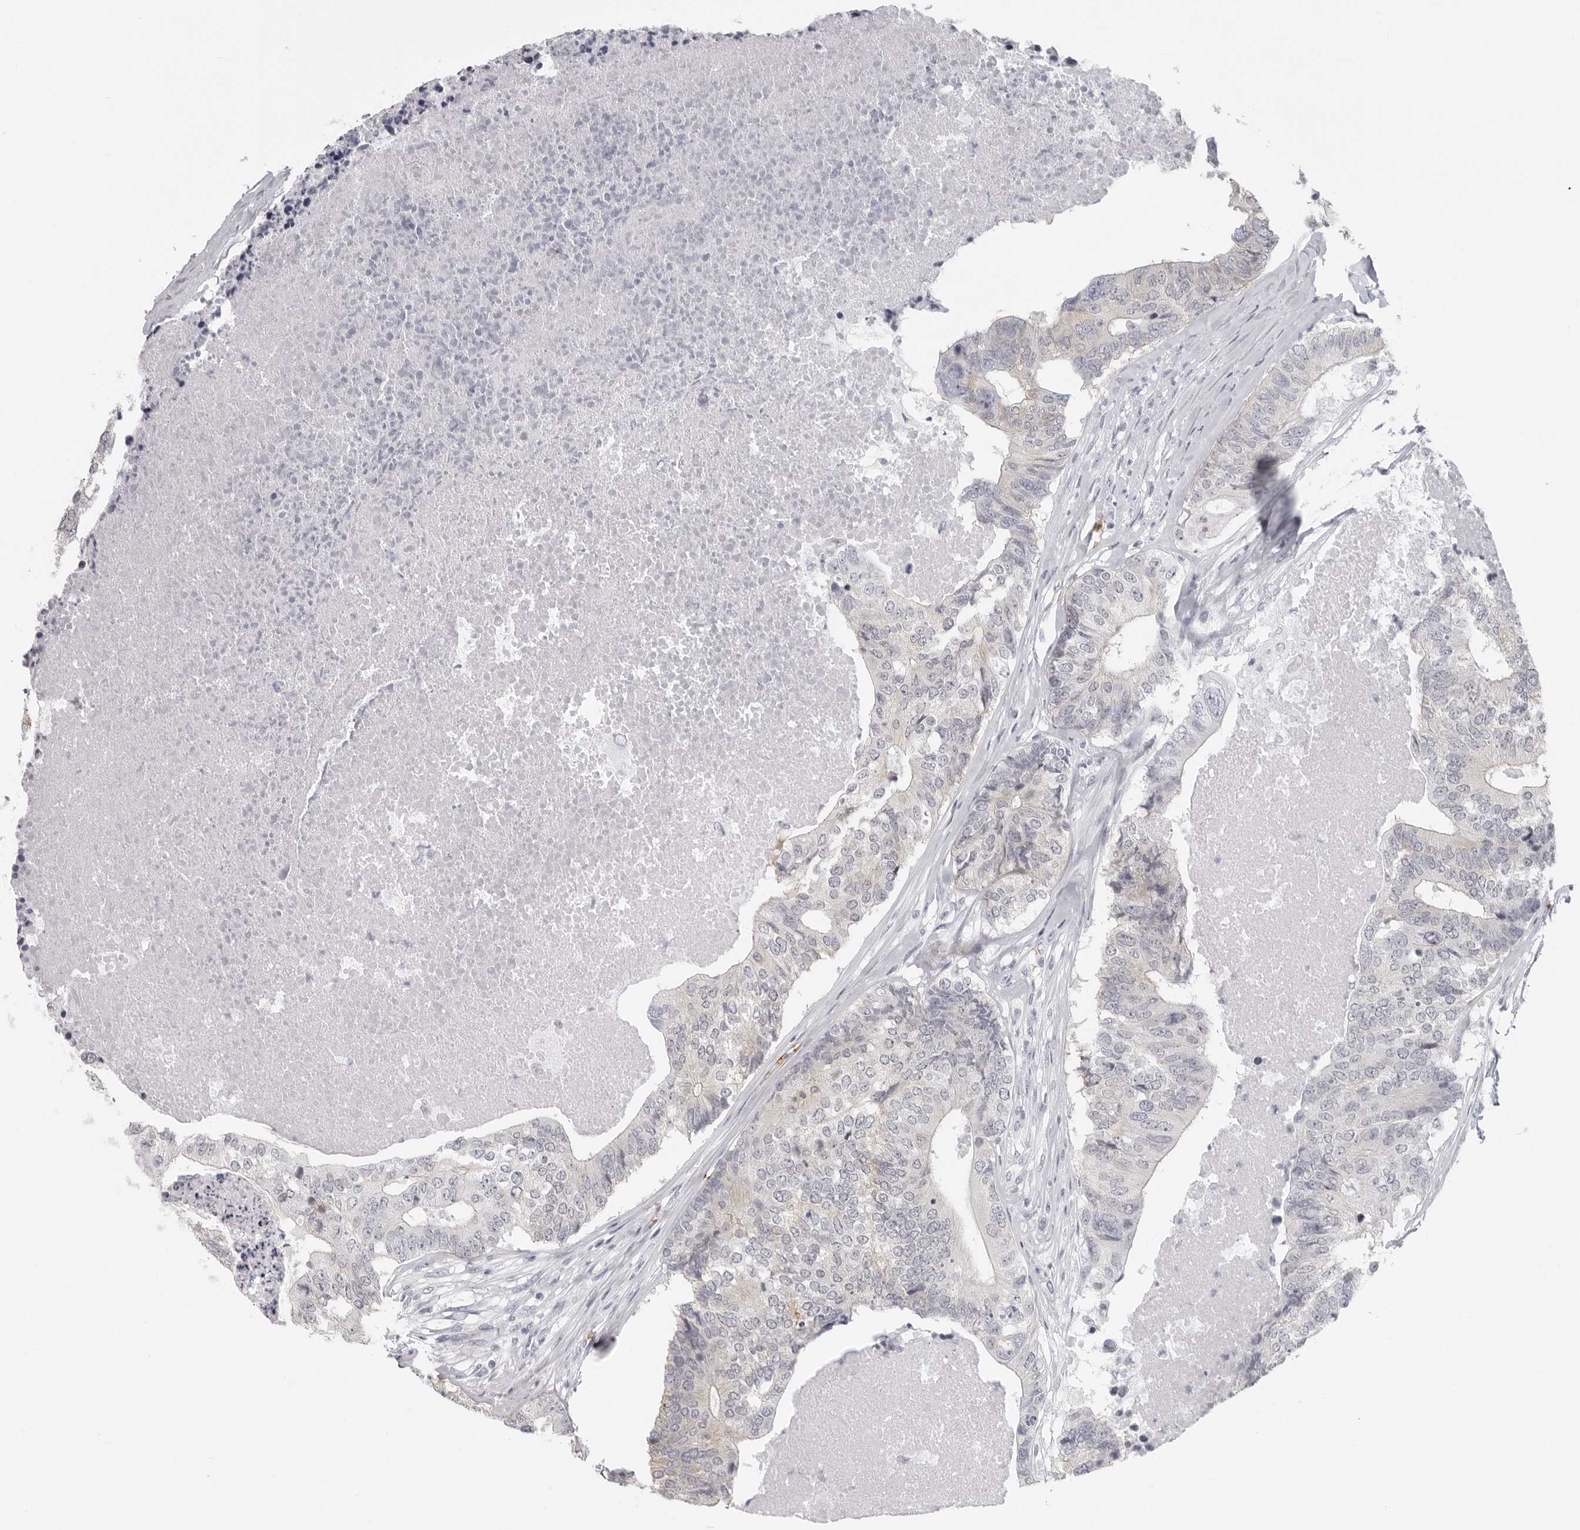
{"staining": {"intensity": "negative", "quantity": "none", "location": "none"}, "tissue": "colorectal cancer", "cell_type": "Tumor cells", "image_type": "cancer", "snomed": [{"axis": "morphology", "description": "Adenocarcinoma, NOS"}, {"axis": "topography", "description": "Colon"}], "caption": "DAB immunohistochemical staining of colorectal adenocarcinoma displays no significant expression in tumor cells. (Brightfield microscopy of DAB IHC at high magnification).", "gene": "EPB41", "patient": {"sex": "female", "age": 67}}